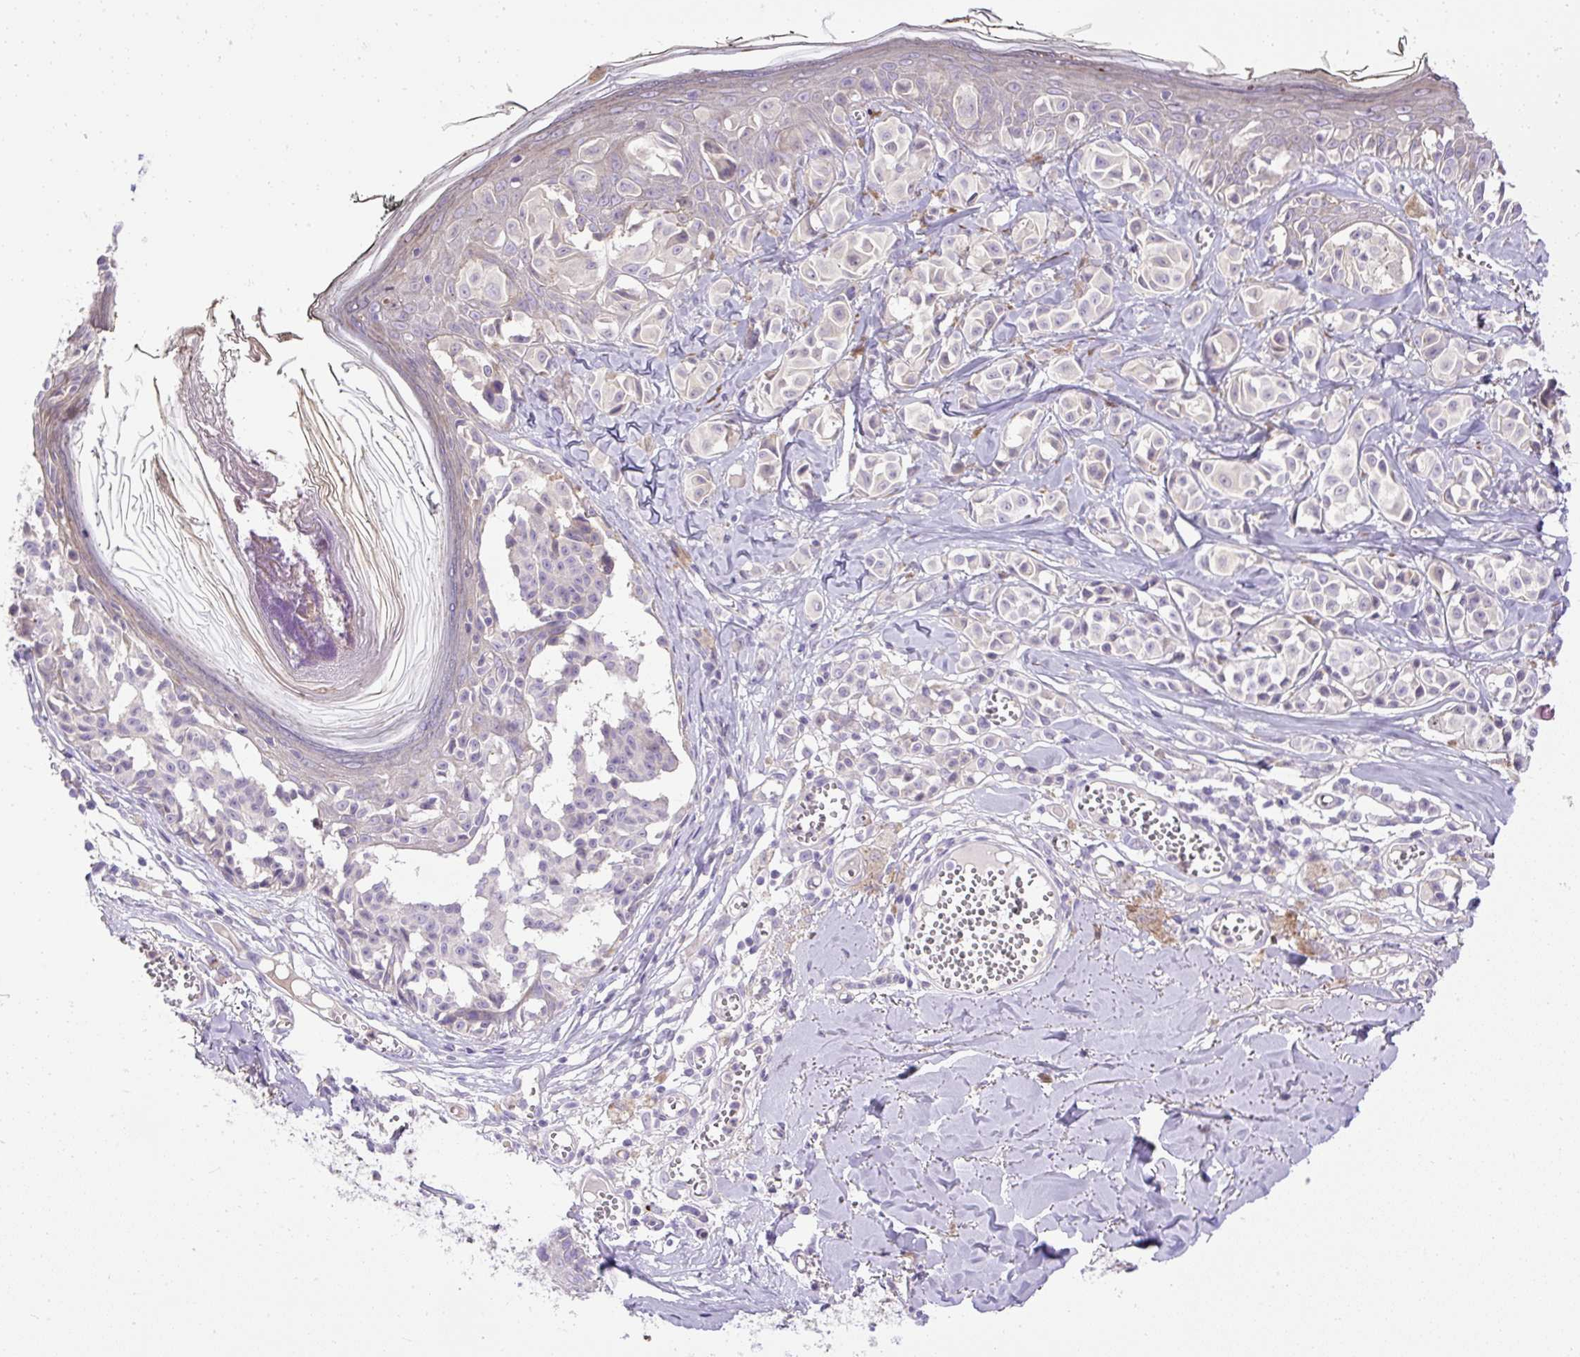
{"staining": {"intensity": "negative", "quantity": "none", "location": "none"}, "tissue": "melanoma", "cell_type": "Tumor cells", "image_type": "cancer", "snomed": [{"axis": "morphology", "description": "Malignant melanoma, NOS"}, {"axis": "topography", "description": "Skin"}], "caption": "This is an immunohistochemistry (IHC) image of human melanoma. There is no expression in tumor cells.", "gene": "CFAP47", "patient": {"sex": "female", "age": 43}}